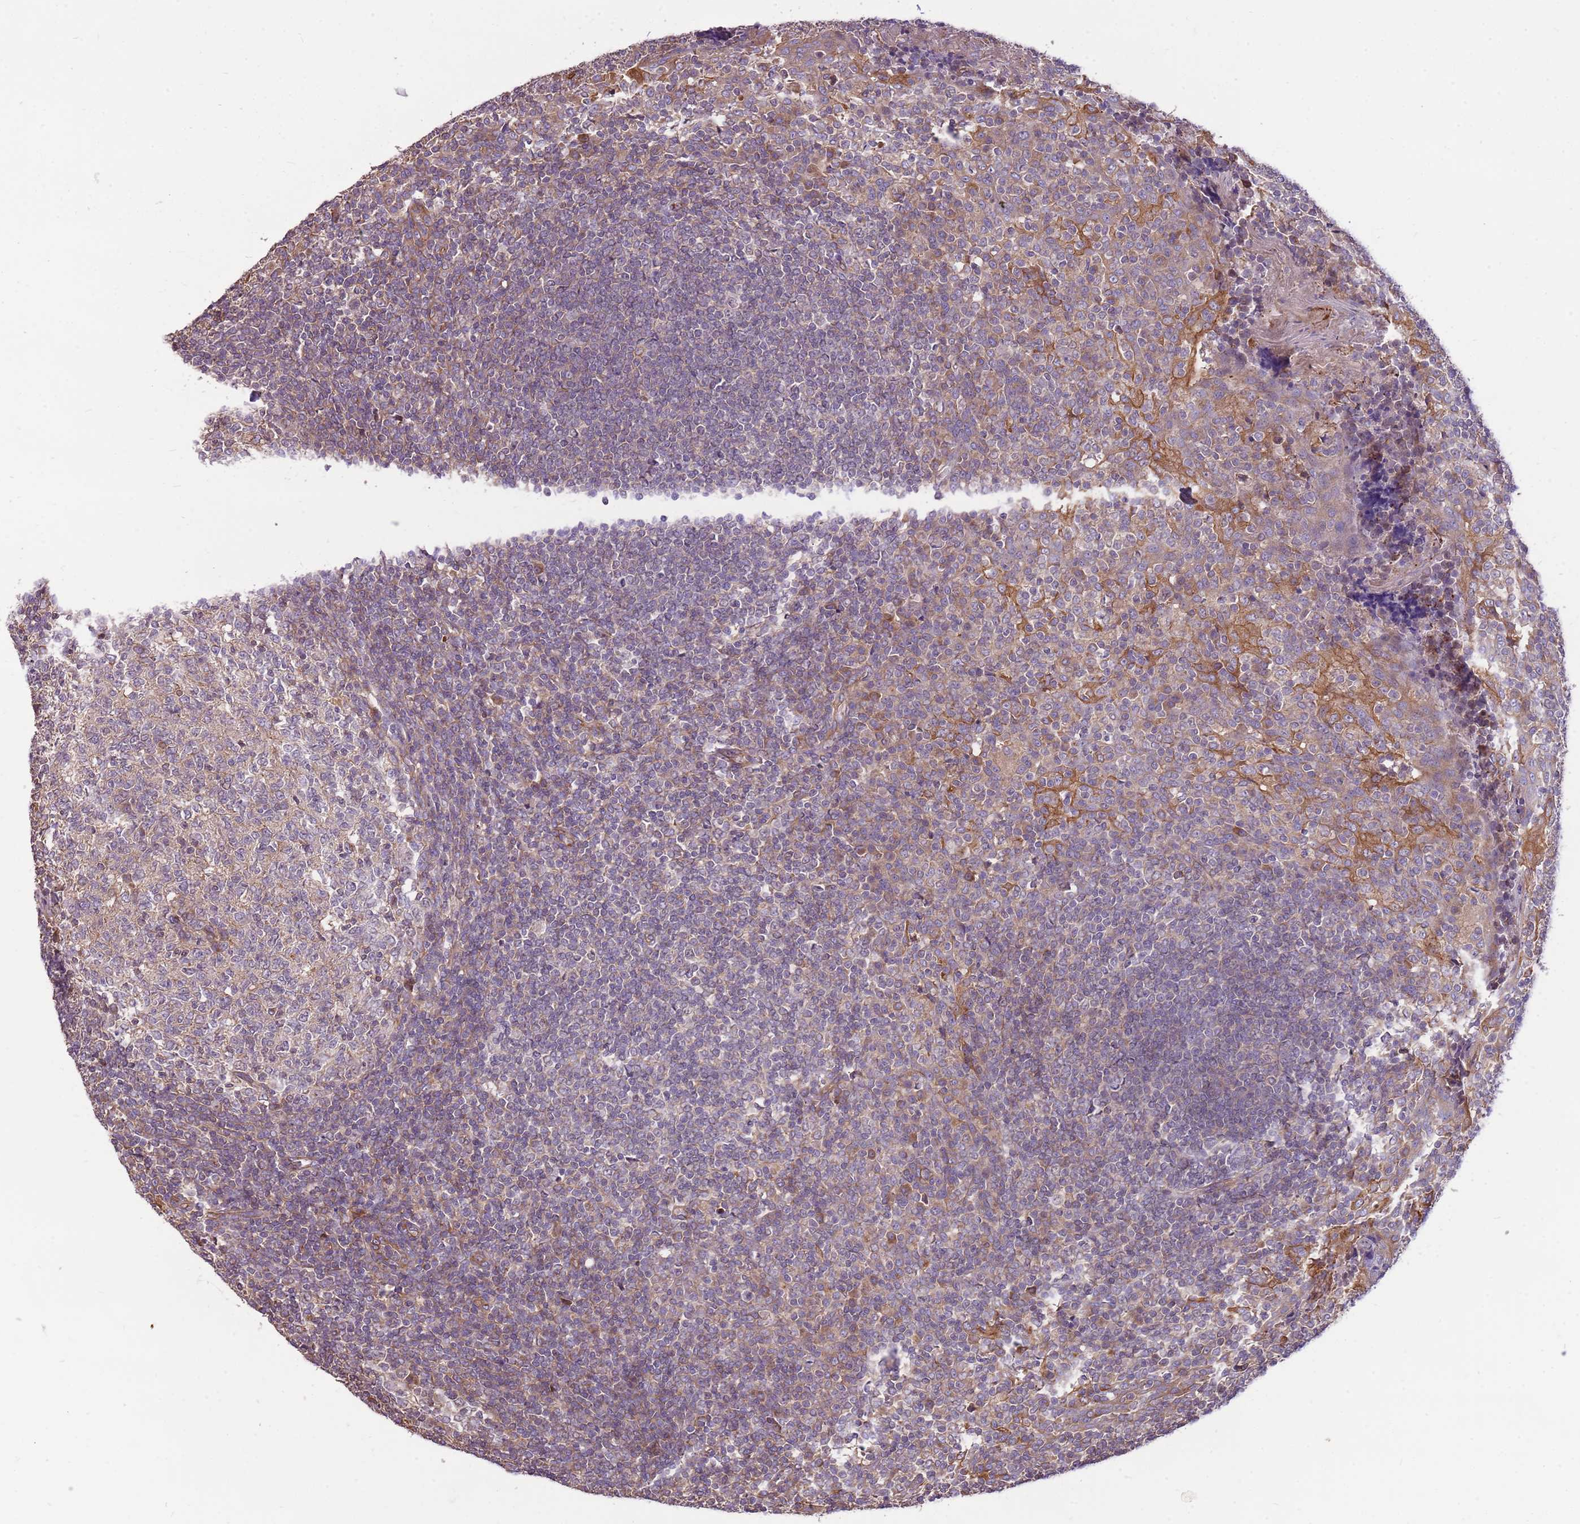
{"staining": {"intensity": "weak", "quantity": "<25%", "location": "cytoplasmic/membranous"}, "tissue": "tonsil", "cell_type": "Germinal center cells", "image_type": "normal", "snomed": [{"axis": "morphology", "description": "Normal tissue, NOS"}, {"axis": "topography", "description": "Tonsil"}], "caption": "An IHC micrograph of normal tonsil is shown. There is no staining in germinal center cells of tonsil.", "gene": "WASHC4", "patient": {"sex": "female", "age": 19}}